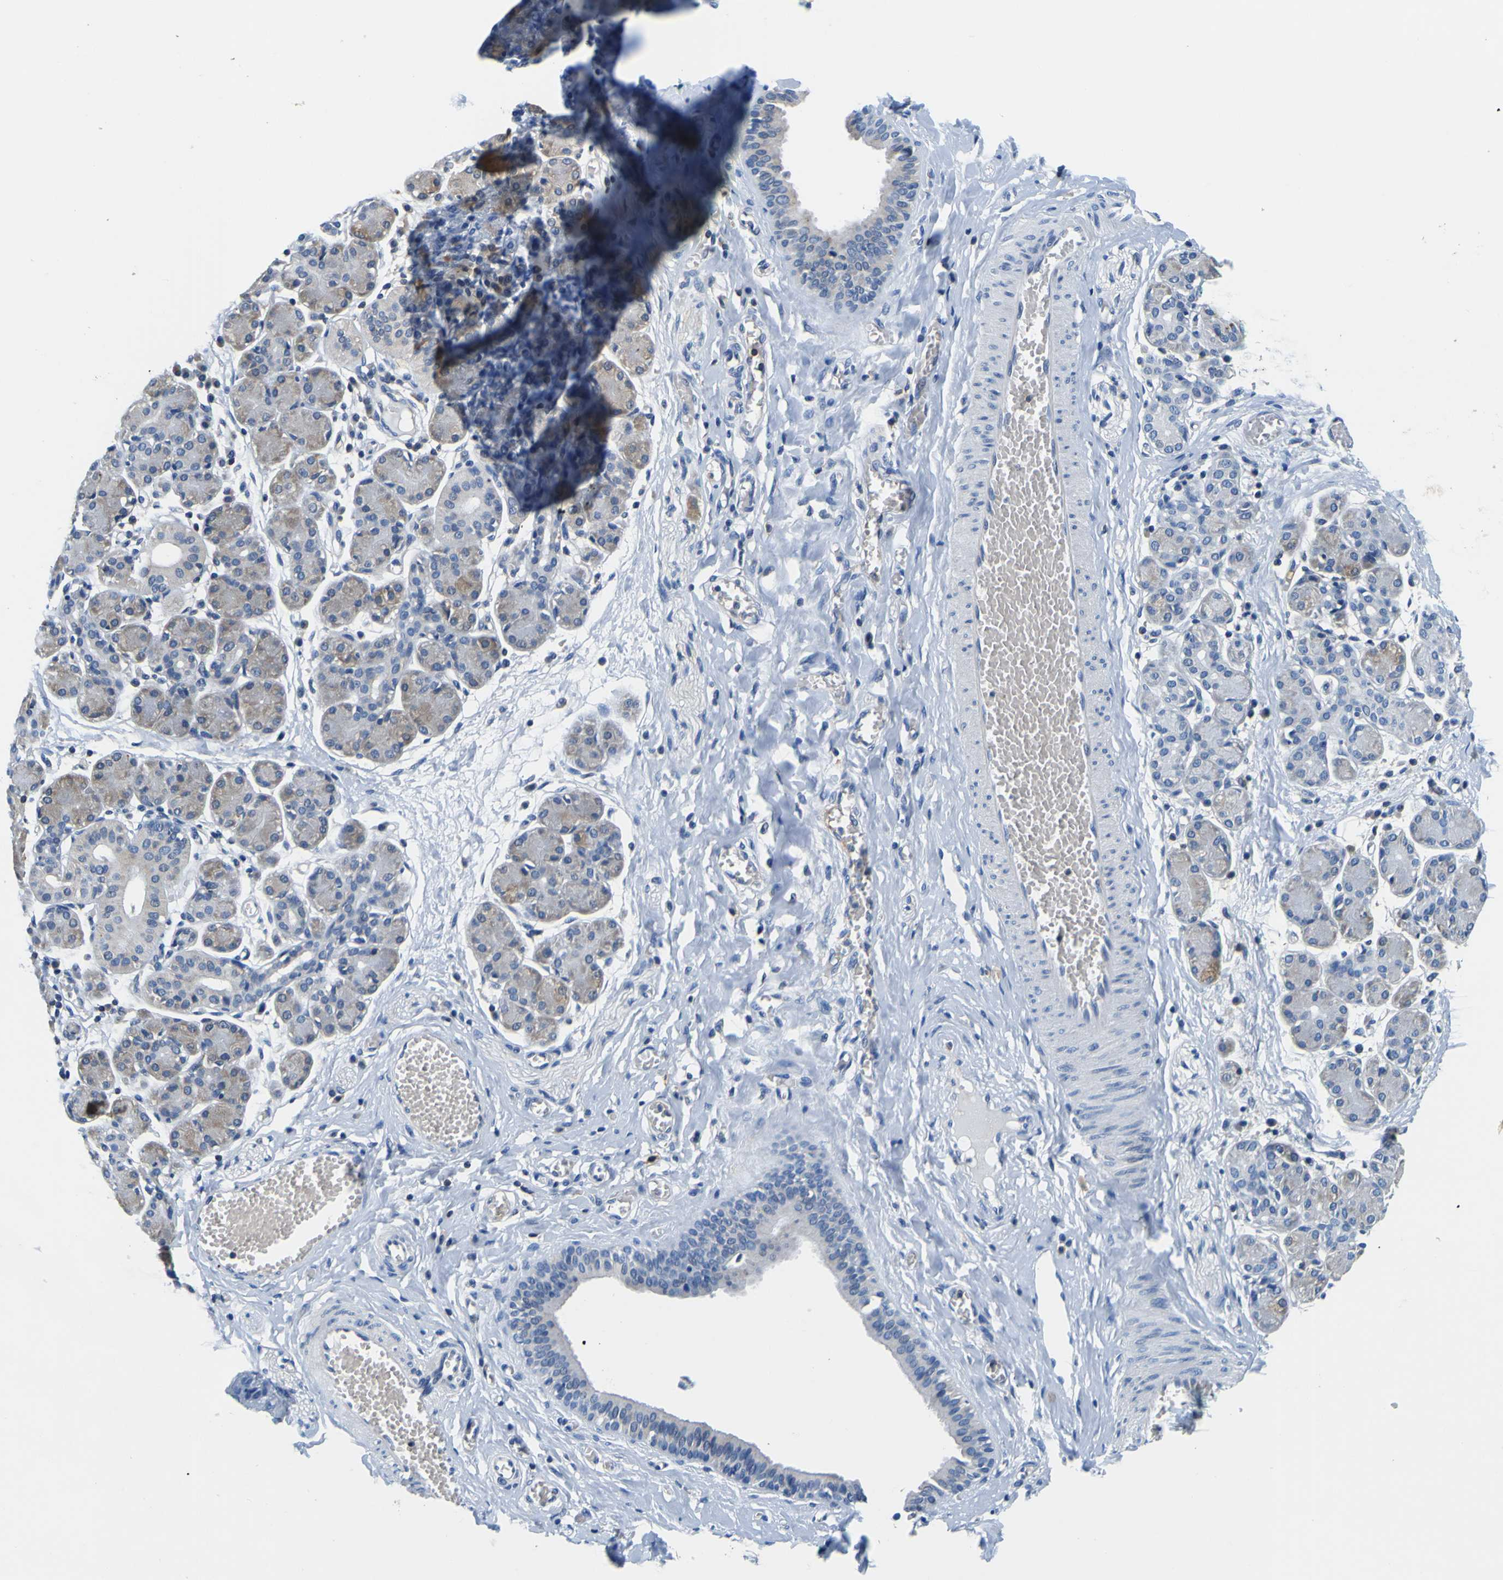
{"staining": {"intensity": "moderate", "quantity": ">75%", "location": "cytoplasmic/membranous"}, "tissue": "salivary gland", "cell_type": "Glandular cells", "image_type": "normal", "snomed": [{"axis": "morphology", "description": "Normal tissue, NOS"}, {"axis": "morphology", "description": "Inflammation, NOS"}, {"axis": "topography", "description": "Lymph node"}, {"axis": "topography", "description": "Salivary gland"}], "caption": "Human salivary gland stained with a brown dye demonstrates moderate cytoplasmic/membranous positive expression in about >75% of glandular cells.", "gene": "TNIK", "patient": {"sex": "male", "age": 3}}